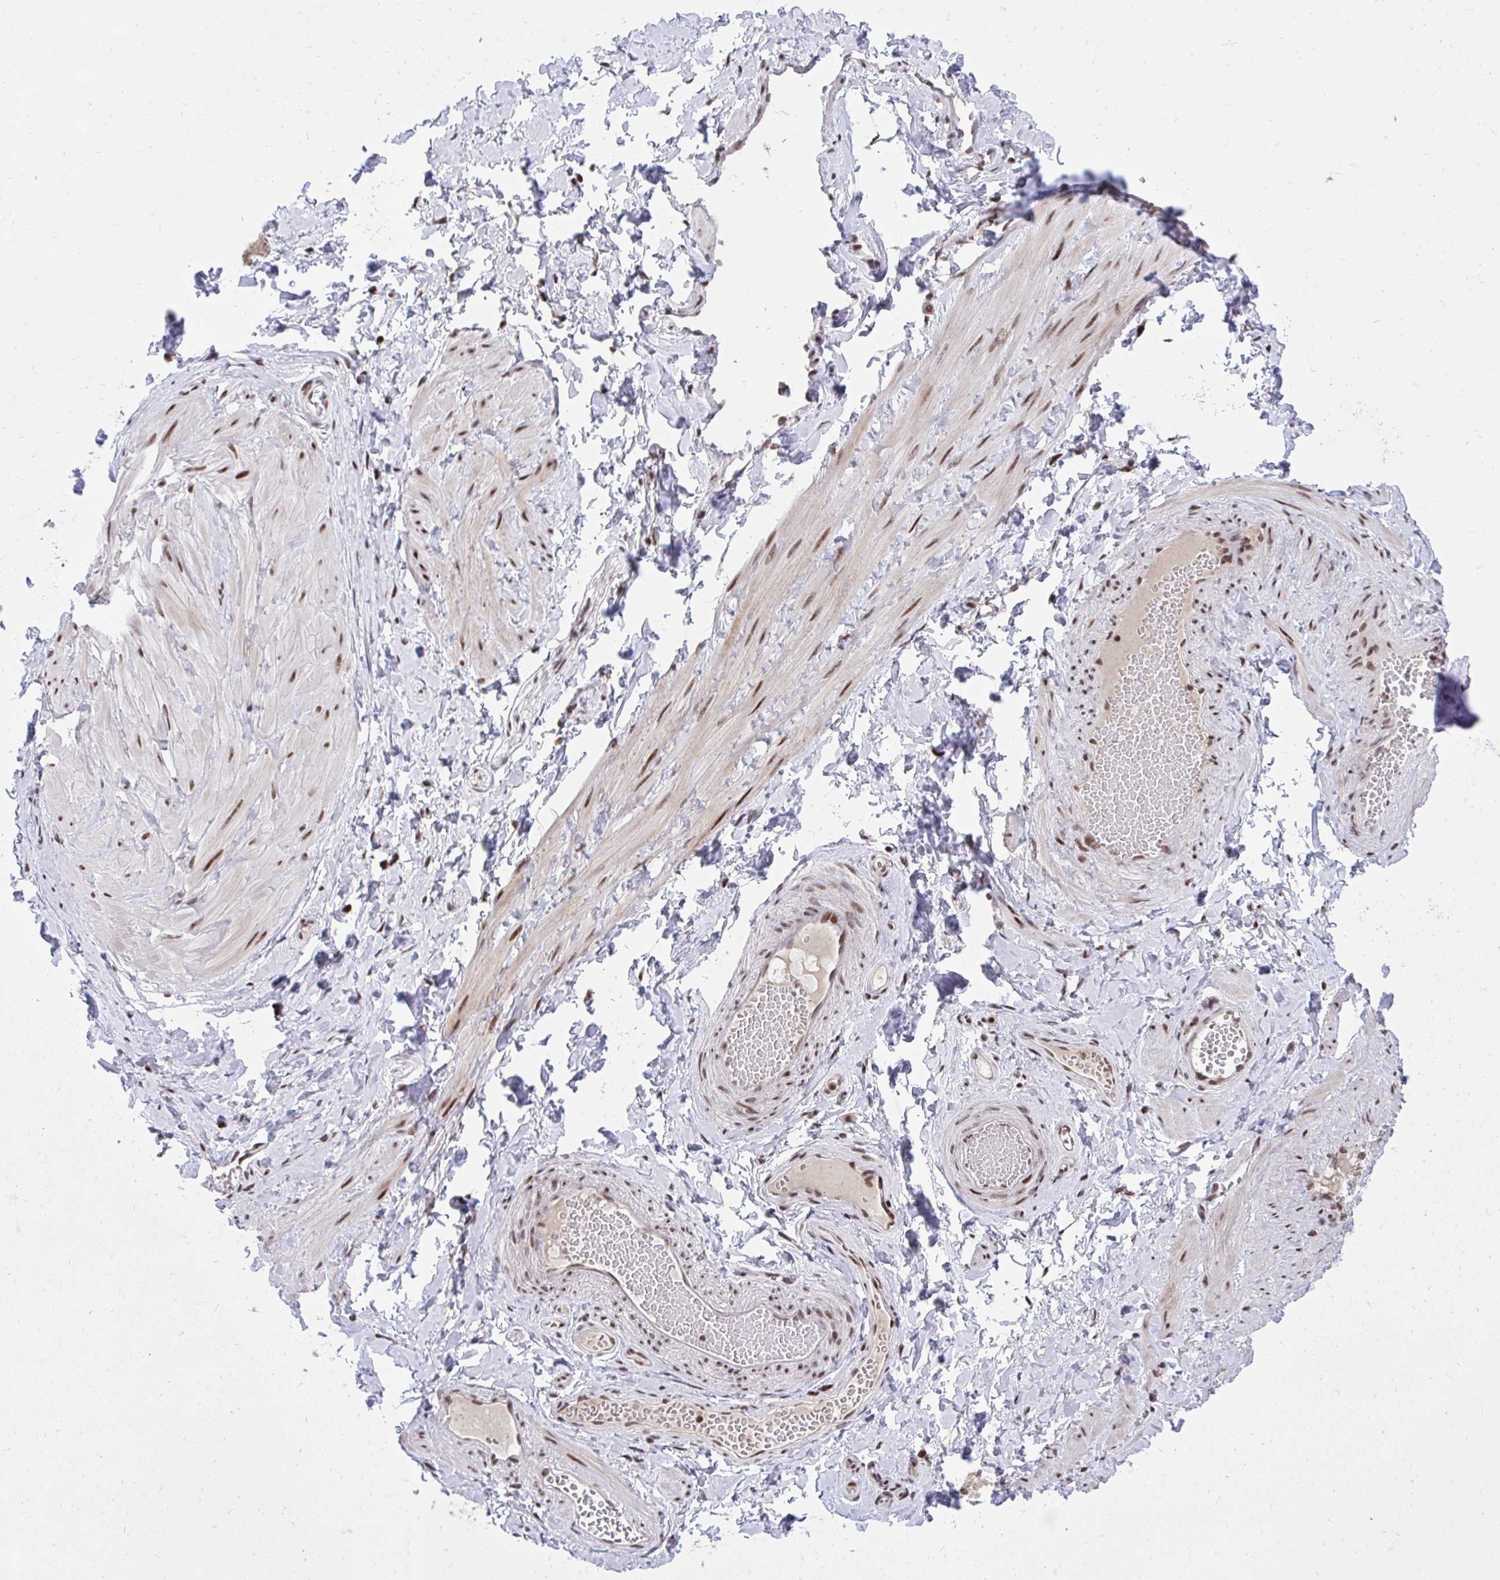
{"staining": {"intensity": "negative", "quantity": "none", "location": "none"}, "tissue": "adipose tissue", "cell_type": "Adipocytes", "image_type": "normal", "snomed": [{"axis": "morphology", "description": "Normal tissue, NOS"}, {"axis": "topography", "description": "Epididymis, spermatic cord, NOS"}, {"axis": "topography", "description": "Epididymis"}, {"axis": "topography", "description": "Peripheral nerve tissue"}], "caption": "High power microscopy histopathology image of an IHC histopathology image of unremarkable adipose tissue, revealing no significant positivity in adipocytes.", "gene": "SYNE4", "patient": {"sex": "male", "age": 29}}